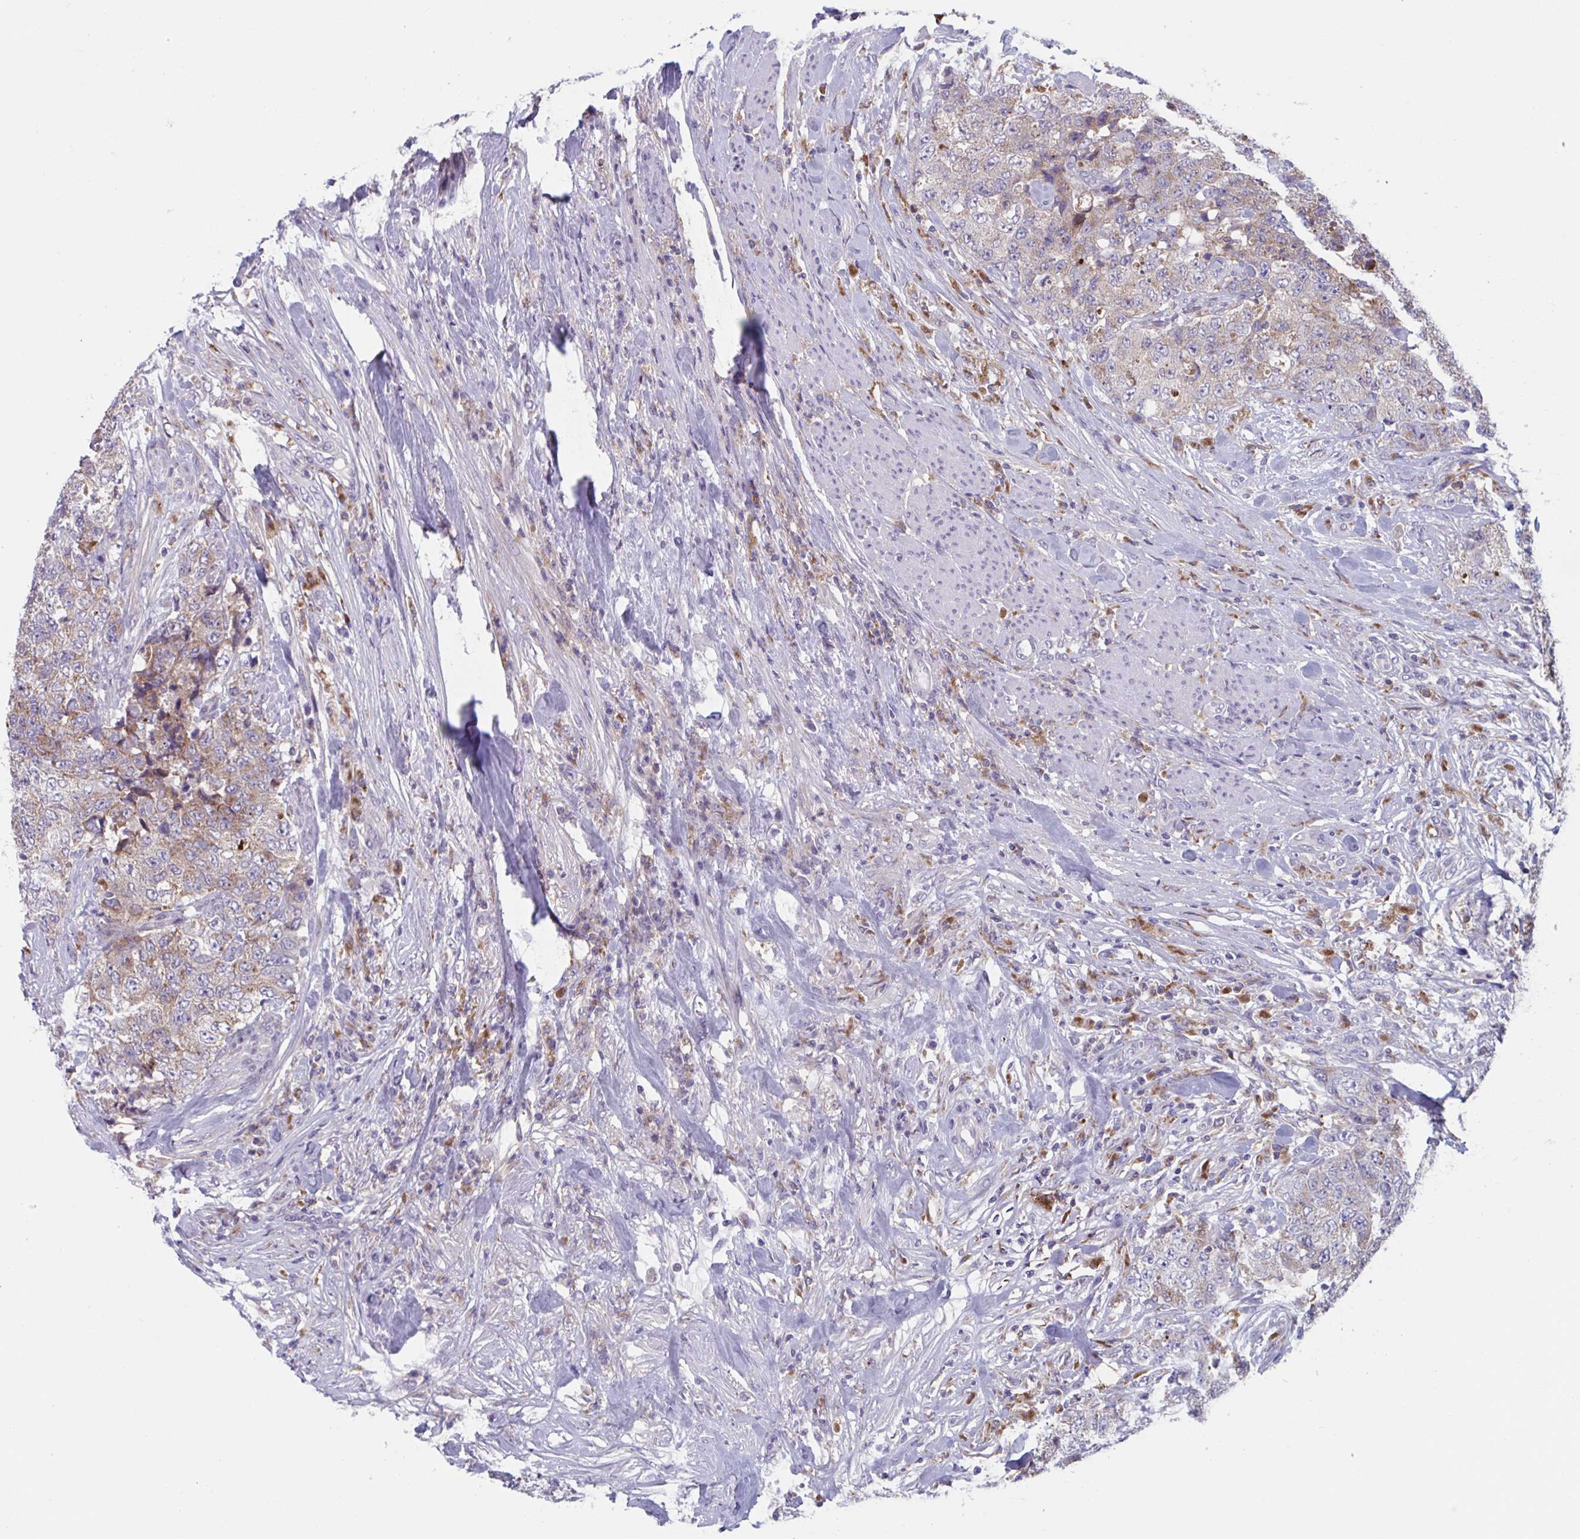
{"staining": {"intensity": "moderate", "quantity": "25%-75%", "location": "cytoplasmic/membranous"}, "tissue": "urothelial cancer", "cell_type": "Tumor cells", "image_type": "cancer", "snomed": [{"axis": "morphology", "description": "Urothelial carcinoma, High grade"}, {"axis": "topography", "description": "Urinary bladder"}], "caption": "This is an image of IHC staining of high-grade urothelial carcinoma, which shows moderate positivity in the cytoplasmic/membranous of tumor cells.", "gene": "NIPSNAP1", "patient": {"sex": "female", "age": 78}}